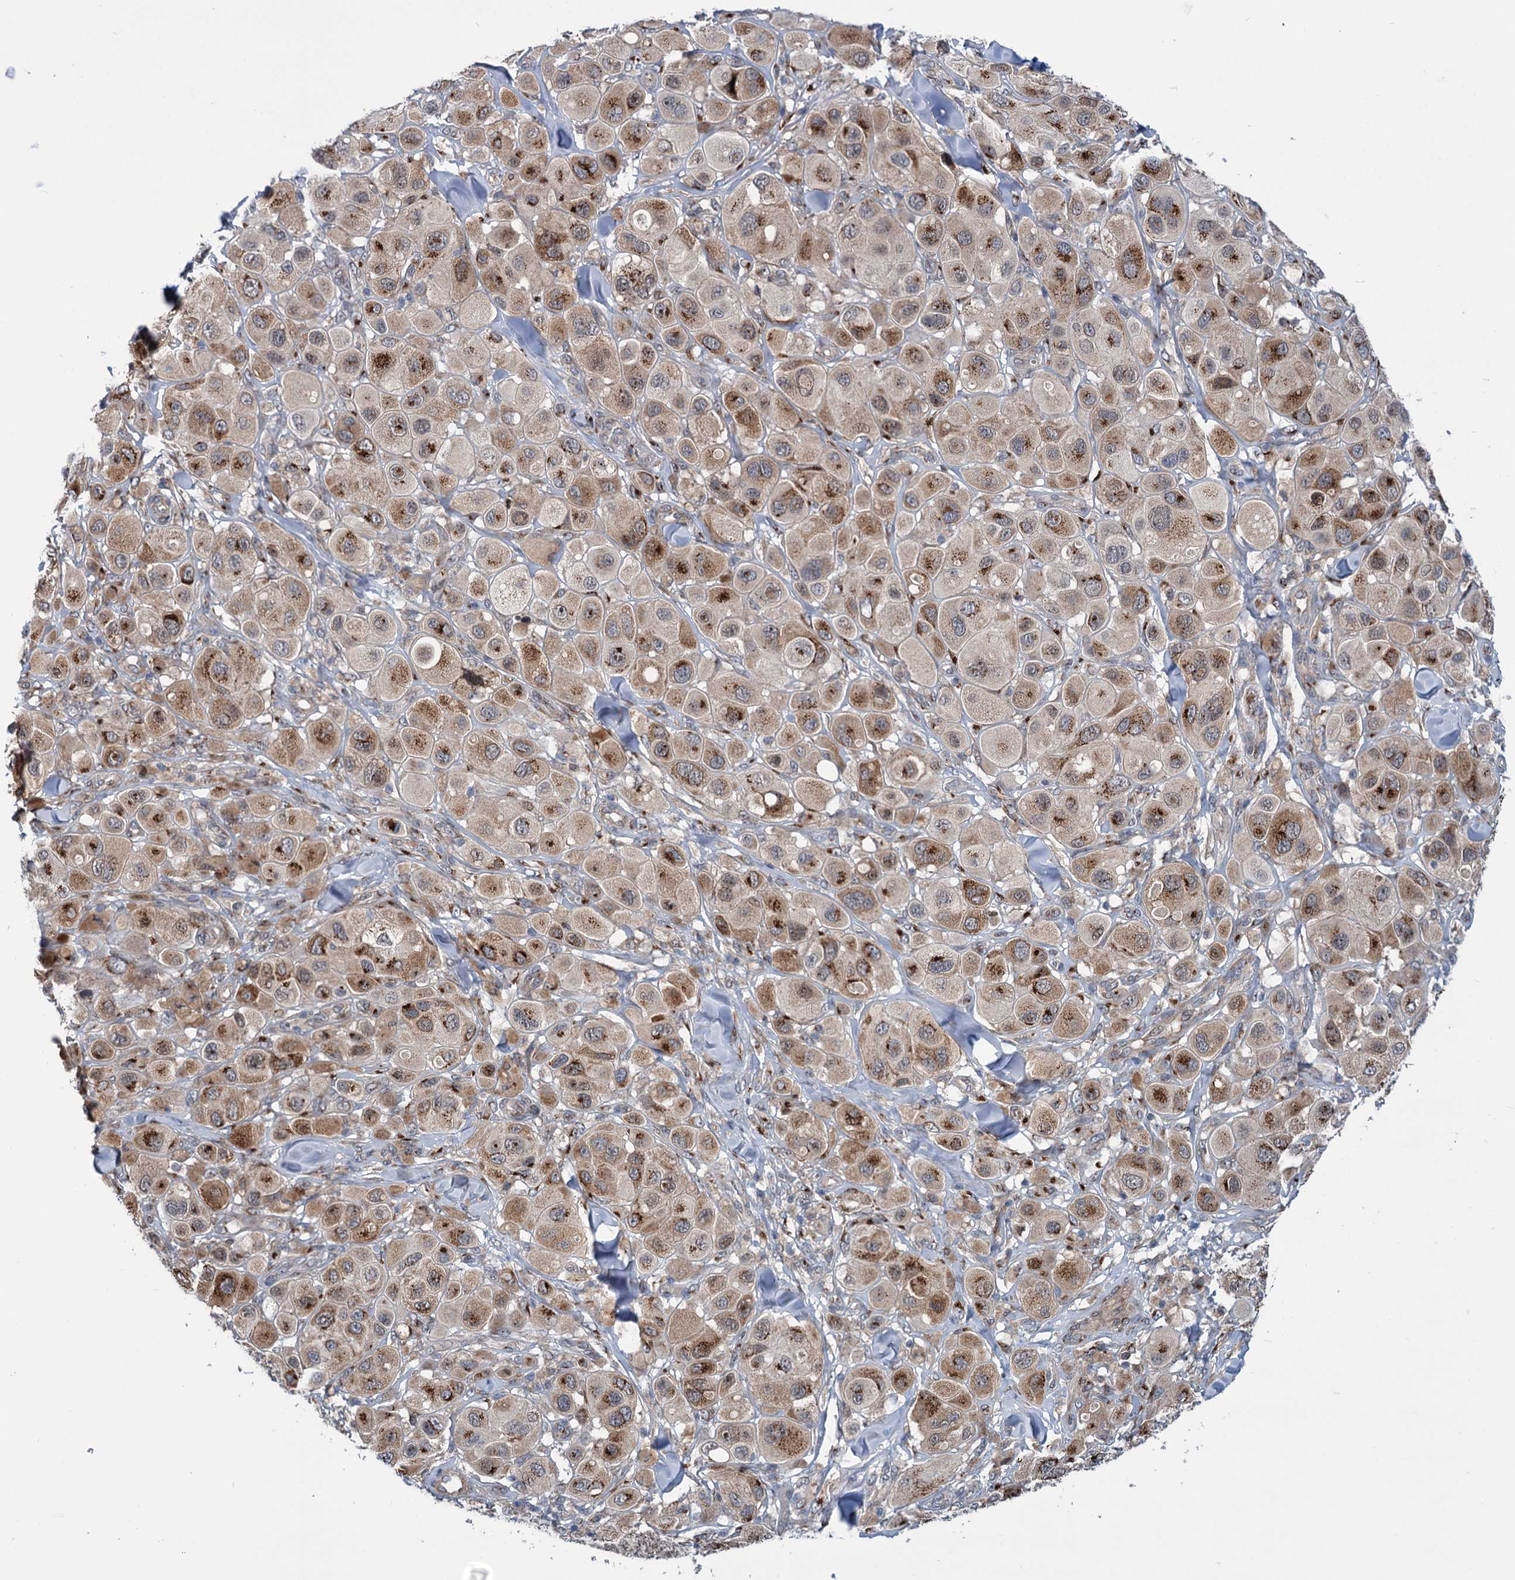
{"staining": {"intensity": "strong", "quantity": "25%-75%", "location": "cytoplasmic/membranous"}, "tissue": "melanoma", "cell_type": "Tumor cells", "image_type": "cancer", "snomed": [{"axis": "morphology", "description": "Malignant melanoma, Metastatic site"}, {"axis": "topography", "description": "Skin"}], "caption": "Malignant melanoma (metastatic site) stained with a protein marker demonstrates strong staining in tumor cells.", "gene": "ELP4", "patient": {"sex": "male", "age": 41}}